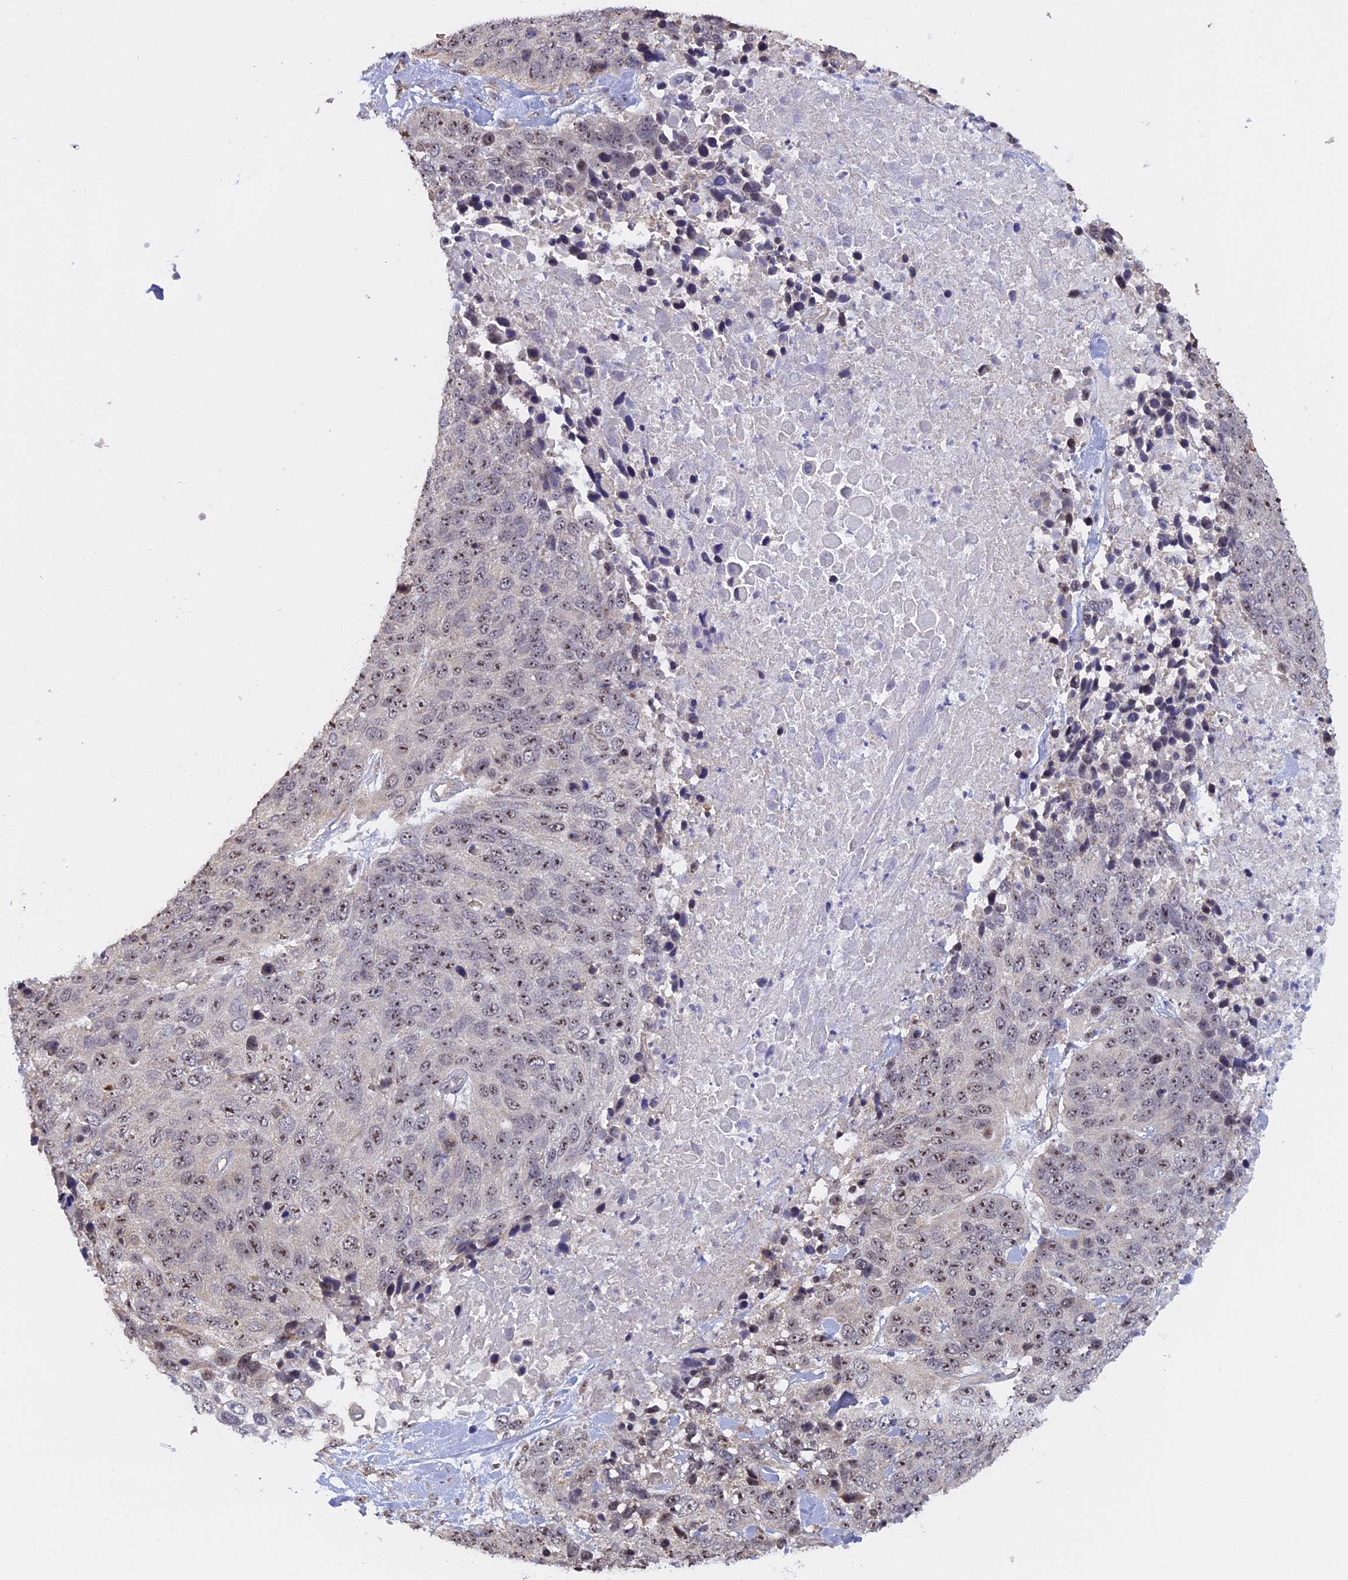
{"staining": {"intensity": "moderate", "quantity": "25%-75%", "location": "nuclear"}, "tissue": "lung cancer", "cell_type": "Tumor cells", "image_type": "cancer", "snomed": [{"axis": "morphology", "description": "Normal tissue, NOS"}, {"axis": "morphology", "description": "Squamous cell carcinoma, NOS"}, {"axis": "topography", "description": "Lymph node"}, {"axis": "topography", "description": "Lung"}], "caption": "This is an image of immunohistochemistry (IHC) staining of lung squamous cell carcinoma, which shows moderate expression in the nuclear of tumor cells.", "gene": "MGA", "patient": {"sex": "male", "age": 66}}